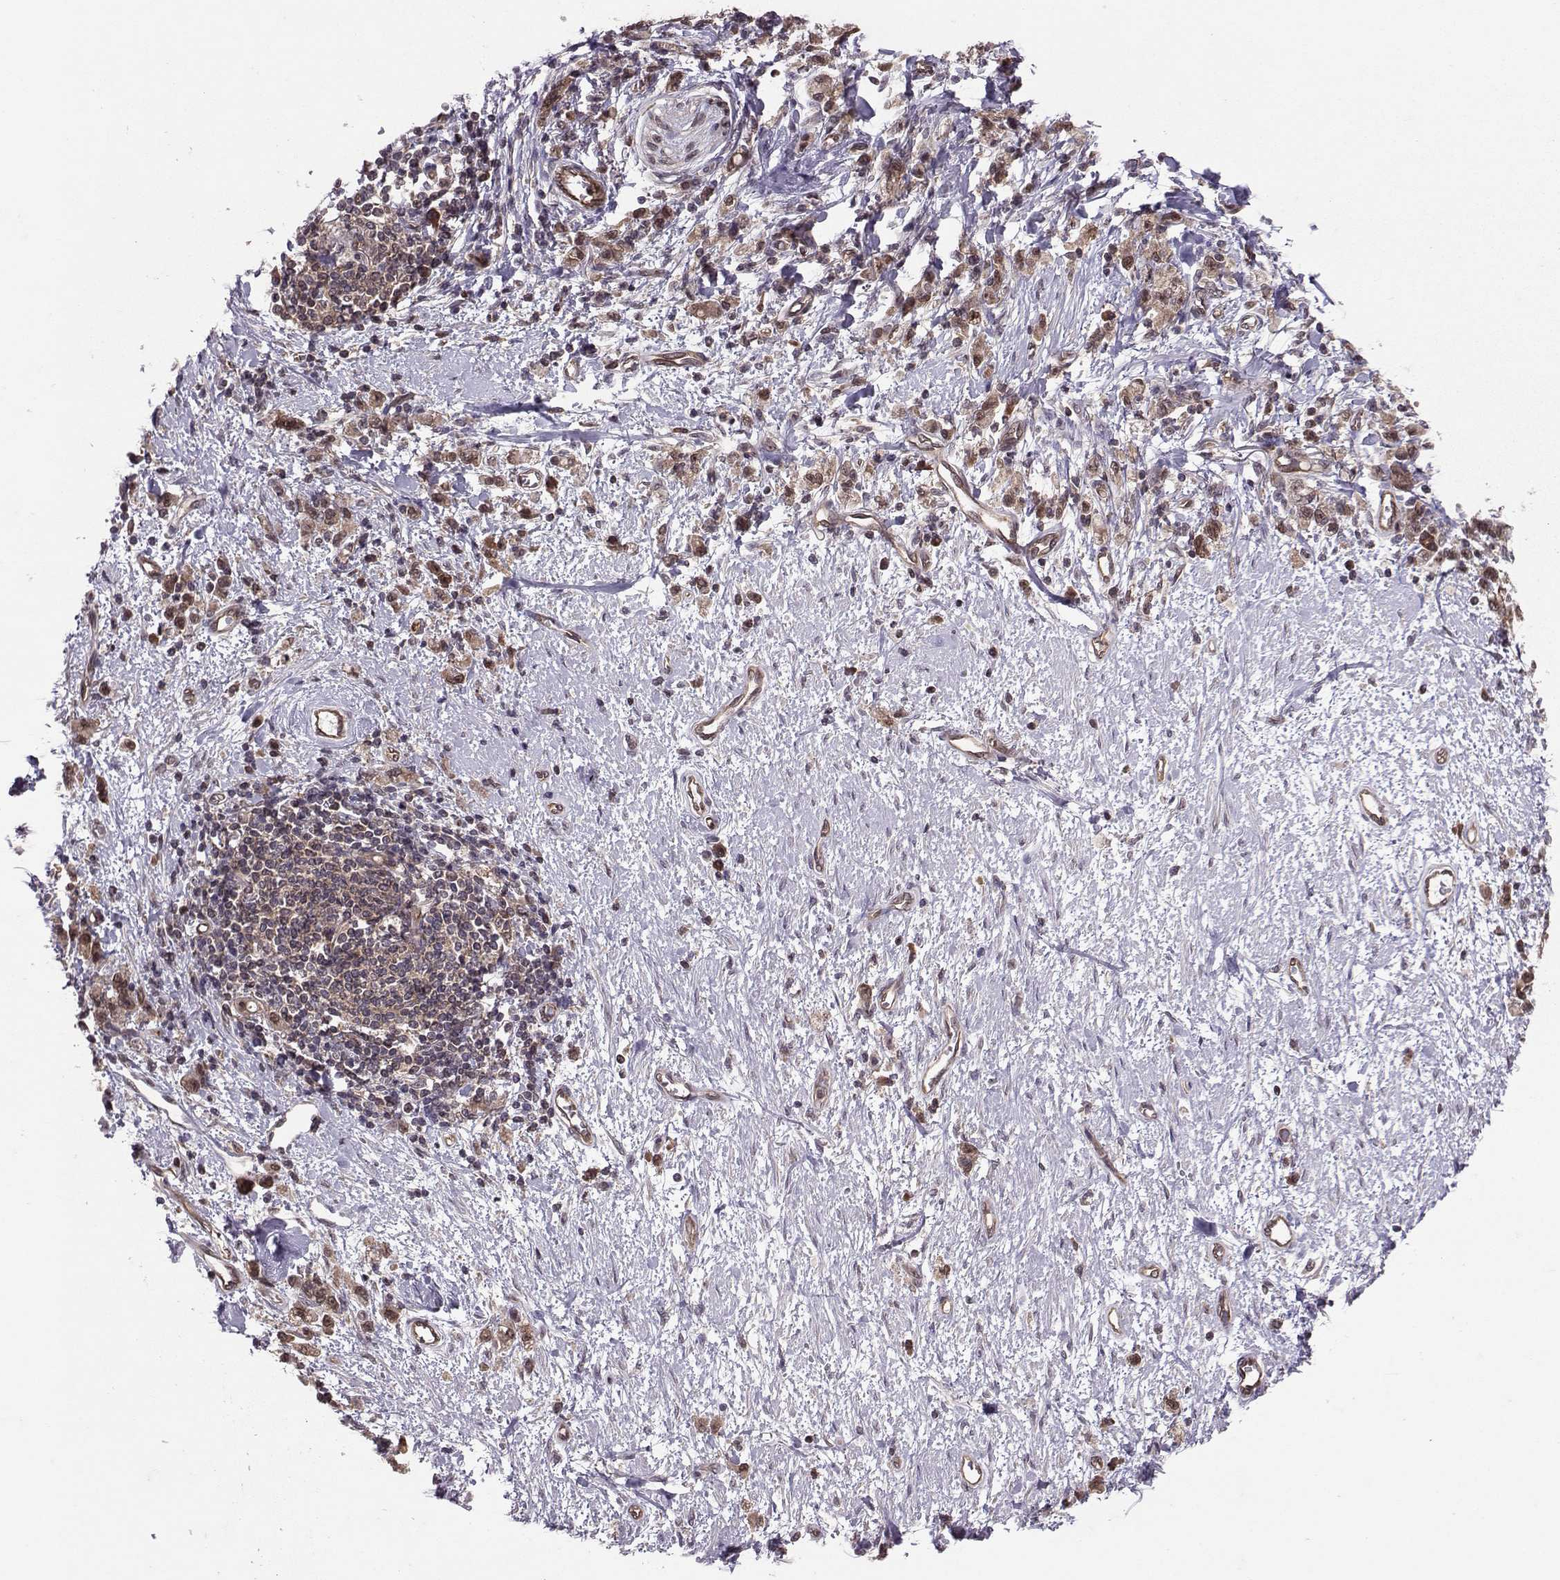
{"staining": {"intensity": "weak", "quantity": ">75%", "location": "cytoplasmic/membranous,nuclear"}, "tissue": "stomach cancer", "cell_type": "Tumor cells", "image_type": "cancer", "snomed": [{"axis": "morphology", "description": "Adenocarcinoma, NOS"}, {"axis": "topography", "description": "Stomach"}], "caption": "An image of human adenocarcinoma (stomach) stained for a protein shows weak cytoplasmic/membranous and nuclear brown staining in tumor cells. Immunohistochemistry stains the protein in brown and the nuclei are stained blue.", "gene": "PPP2R2A", "patient": {"sex": "male", "age": 77}}